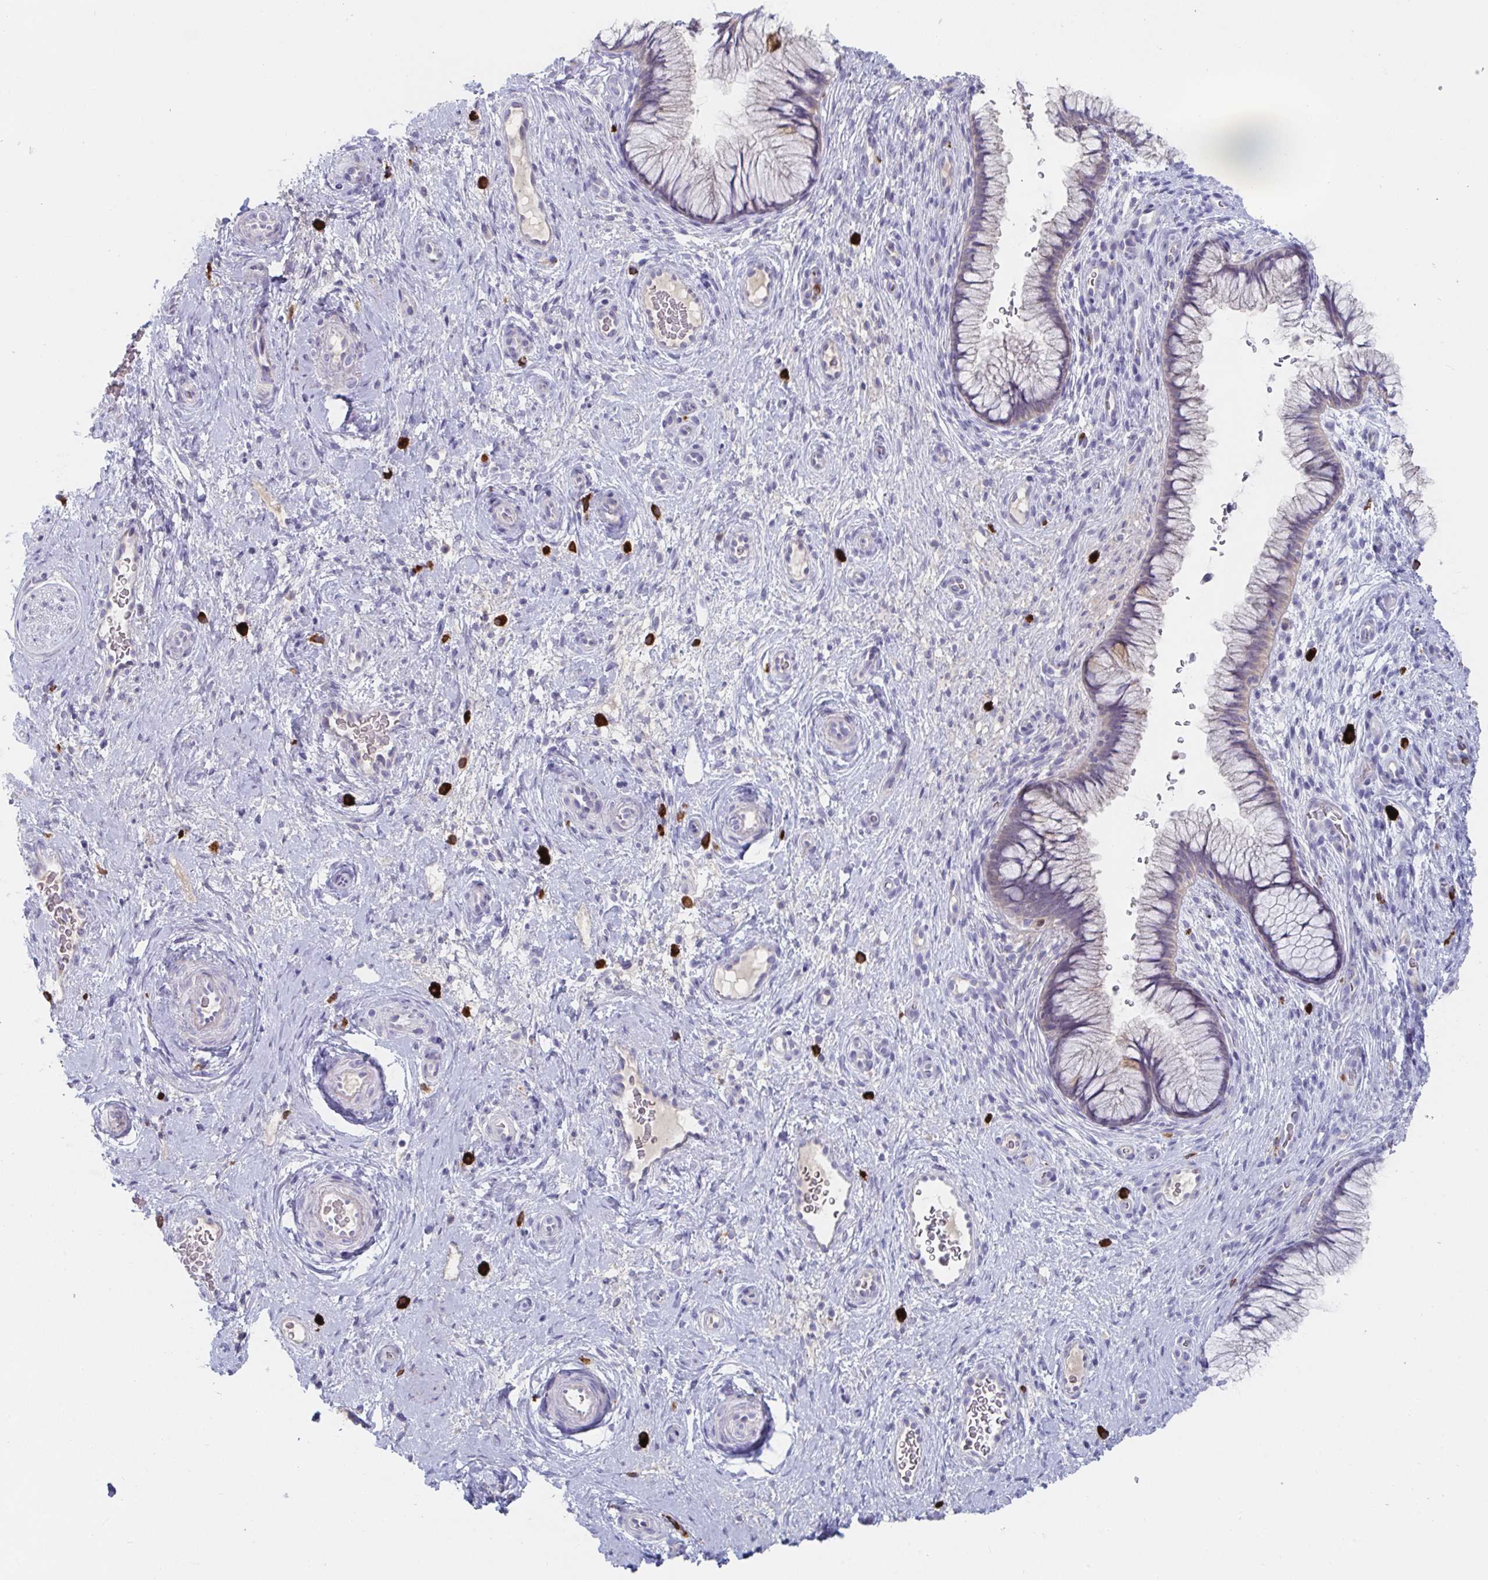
{"staining": {"intensity": "weak", "quantity": "<25%", "location": "cytoplasmic/membranous"}, "tissue": "cervix", "cell_type": "Glandular cells", "image_type": "normal", "snomed": [{"axis": "morphology", "description": "Normal tissue, NOS"}, {"axis": "topography", "description": "Cervix"}], "caption": "Immunohistochemistry (IHC) image of unremarkable human cervix stained for a protein (brown), which reveals no staining in glandular cells. (DAB immunohistochemistry with hematoxylin counter stain).", "gene": "KCNK5", "patient": {"sex": "female", "age": 34}}